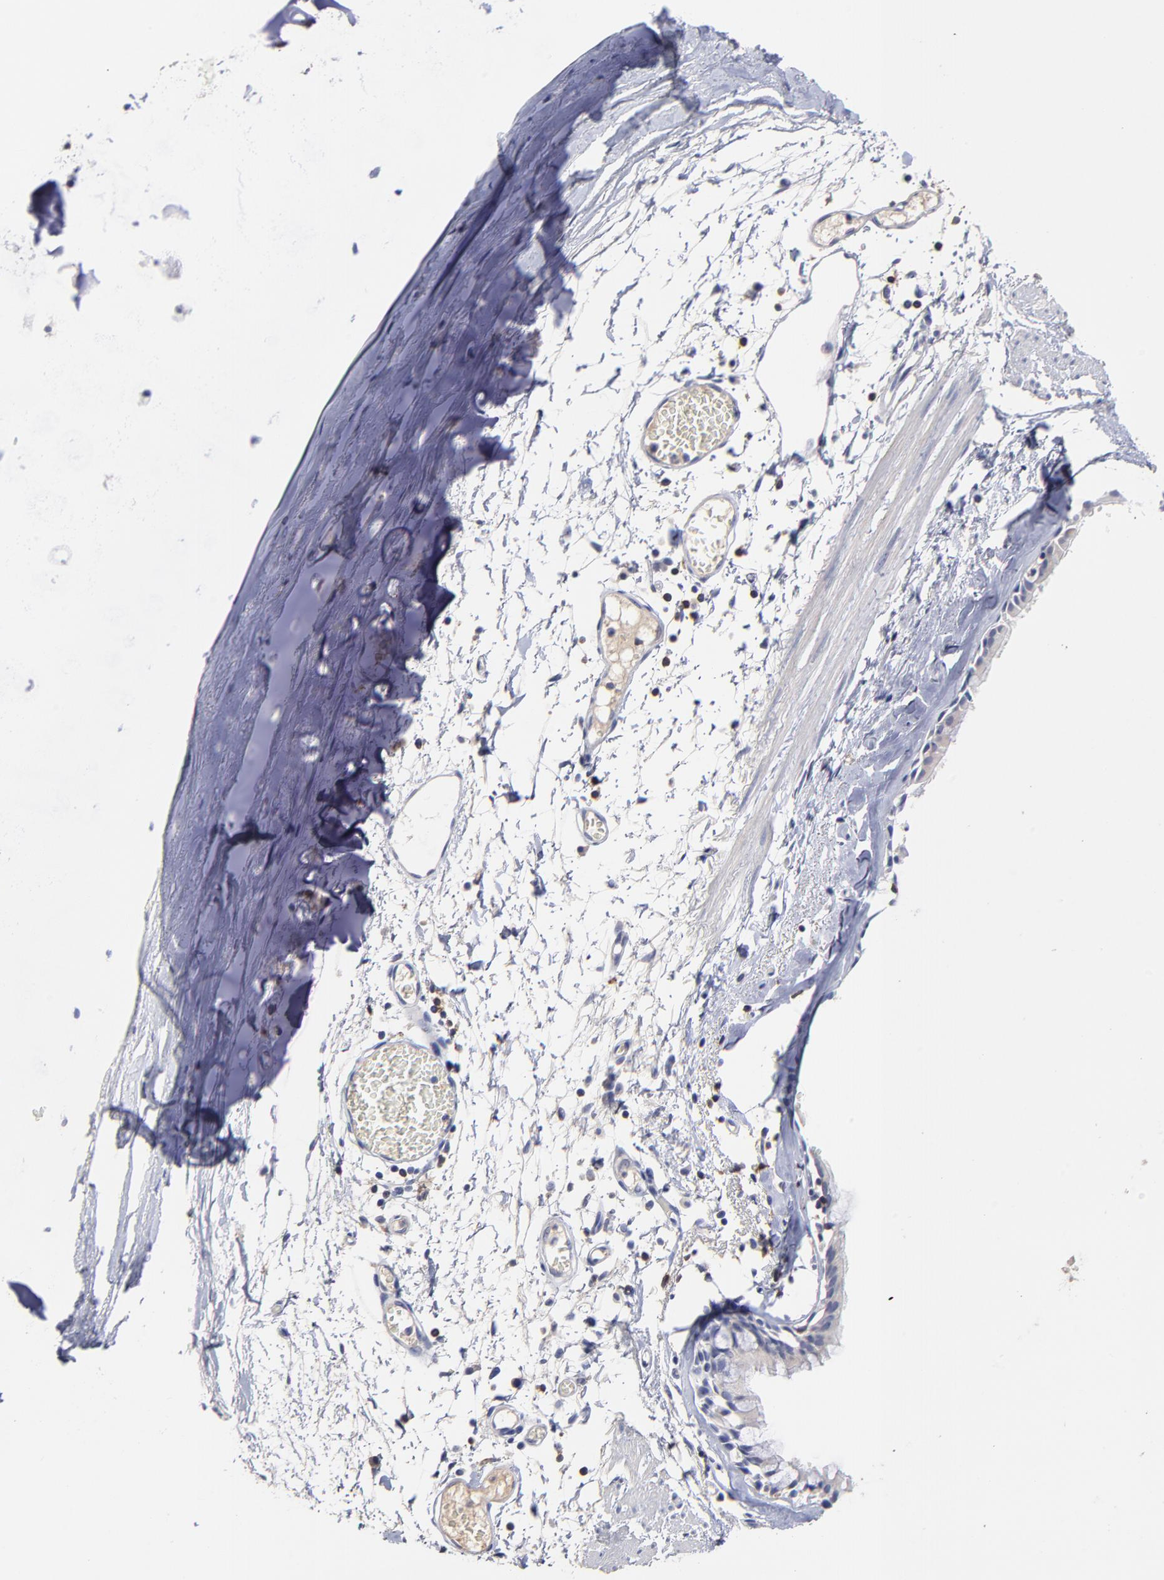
{"staining": {"intensity": "negative", "quantity": "none", "location": "none"}, "tissue": "bronchus", "cell_type": "Respiratory epithelial cells", "image_type": "normal", "snomed": [{"axis": "morphology", "description": "Normal tissue, NOS"}, {"axis": "topography", "description": "Bronchus"}, {"axis": "topography", "description": "Lung"}], "caption": "DAB (3,3'-diaminobenzidine) immunohistochemical staining of unremarkable bronchus shows no significant expression in respiratory epithelial cells. Nuclei are stained in blue.", "gene": "TRAT1", "patient": {"sex": "female", "age": 56}}